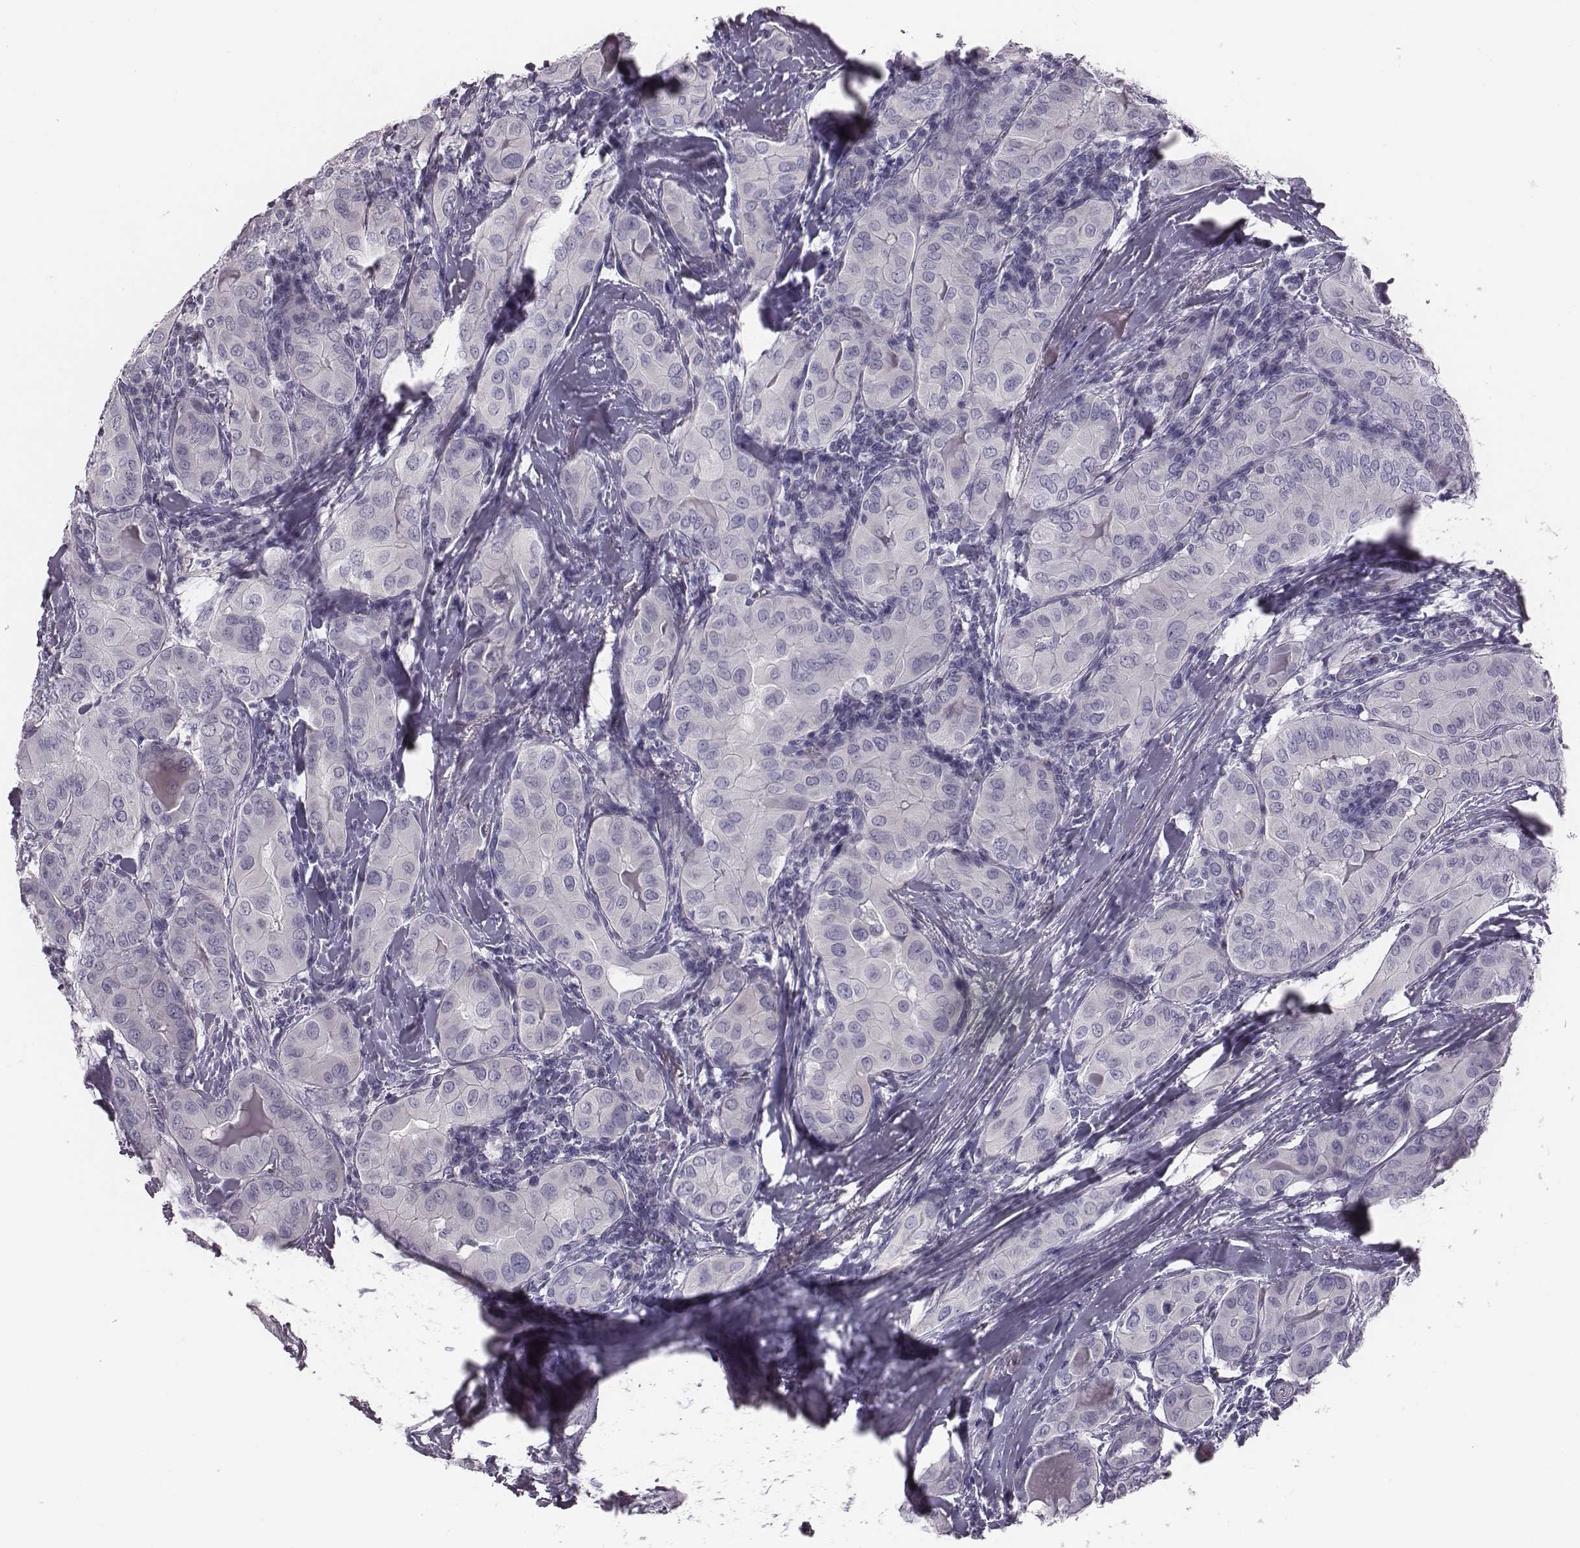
{"staining": {"intensity": "negative", "quantity": "none", "location": "none"}, "tissue": "thyroid cancer", "cell_type": "Tumor cells", "image_type": "cancer", "snomed": [{"axis": "morphology", "description": "Papillary adenocarcinoma, NOS"}, {"axis": "topography", "description": "Thyroid gland"}], "caption": "DAB (3,3'-diaminobenzidine) immunohistochemical staining of human thyroid cancer (papillary adenocarcinoma) reveals no significant positivity in tumor cells.", "gene": "CRISP1", "patient": {"sex": "female", "age": 37}}